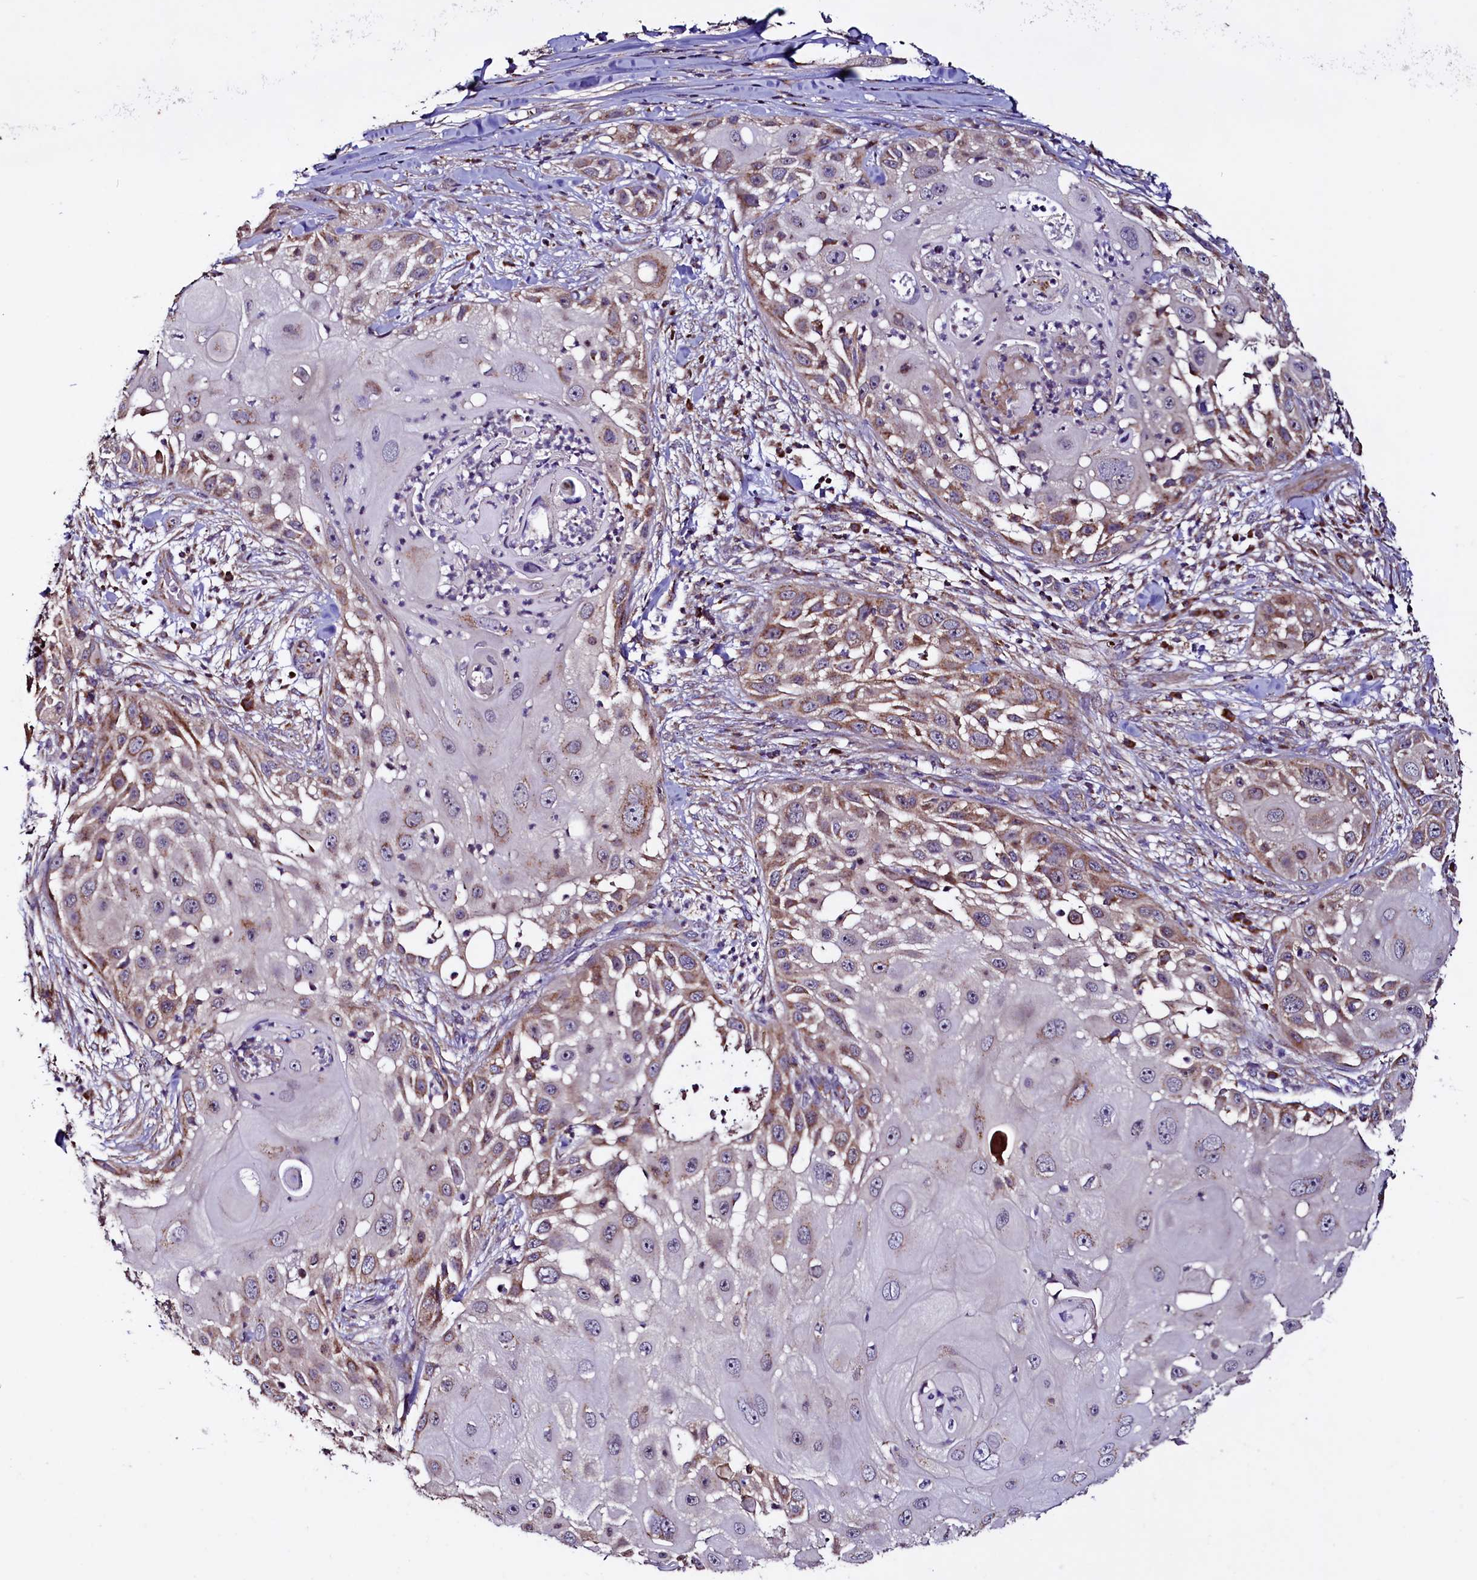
{"staining": {"intensity": "moderate", "quantity": "25%-75%", "location": "cytoplasmic/membranous"}, "tissue": "skin cancer", "cell_type": "Tumor cells", "image_type": "cancer", "snomed": [{"axis": "morphology", "description": "Squamous cell carcinoma, NOS"}, {"axis": "topography", "description": "Skin"}], "caption": "Skin squamous cell carcinoma was stained to show a protein in brown. There is medium levels of moderate cytoplasmic/membranous positivity in about 25%-75% of tumor cells. (Brightfield microscopy of DAB IHC at high magnification).", "gene": "STARD5", "patient": {"sex": "female", "age": 44}}